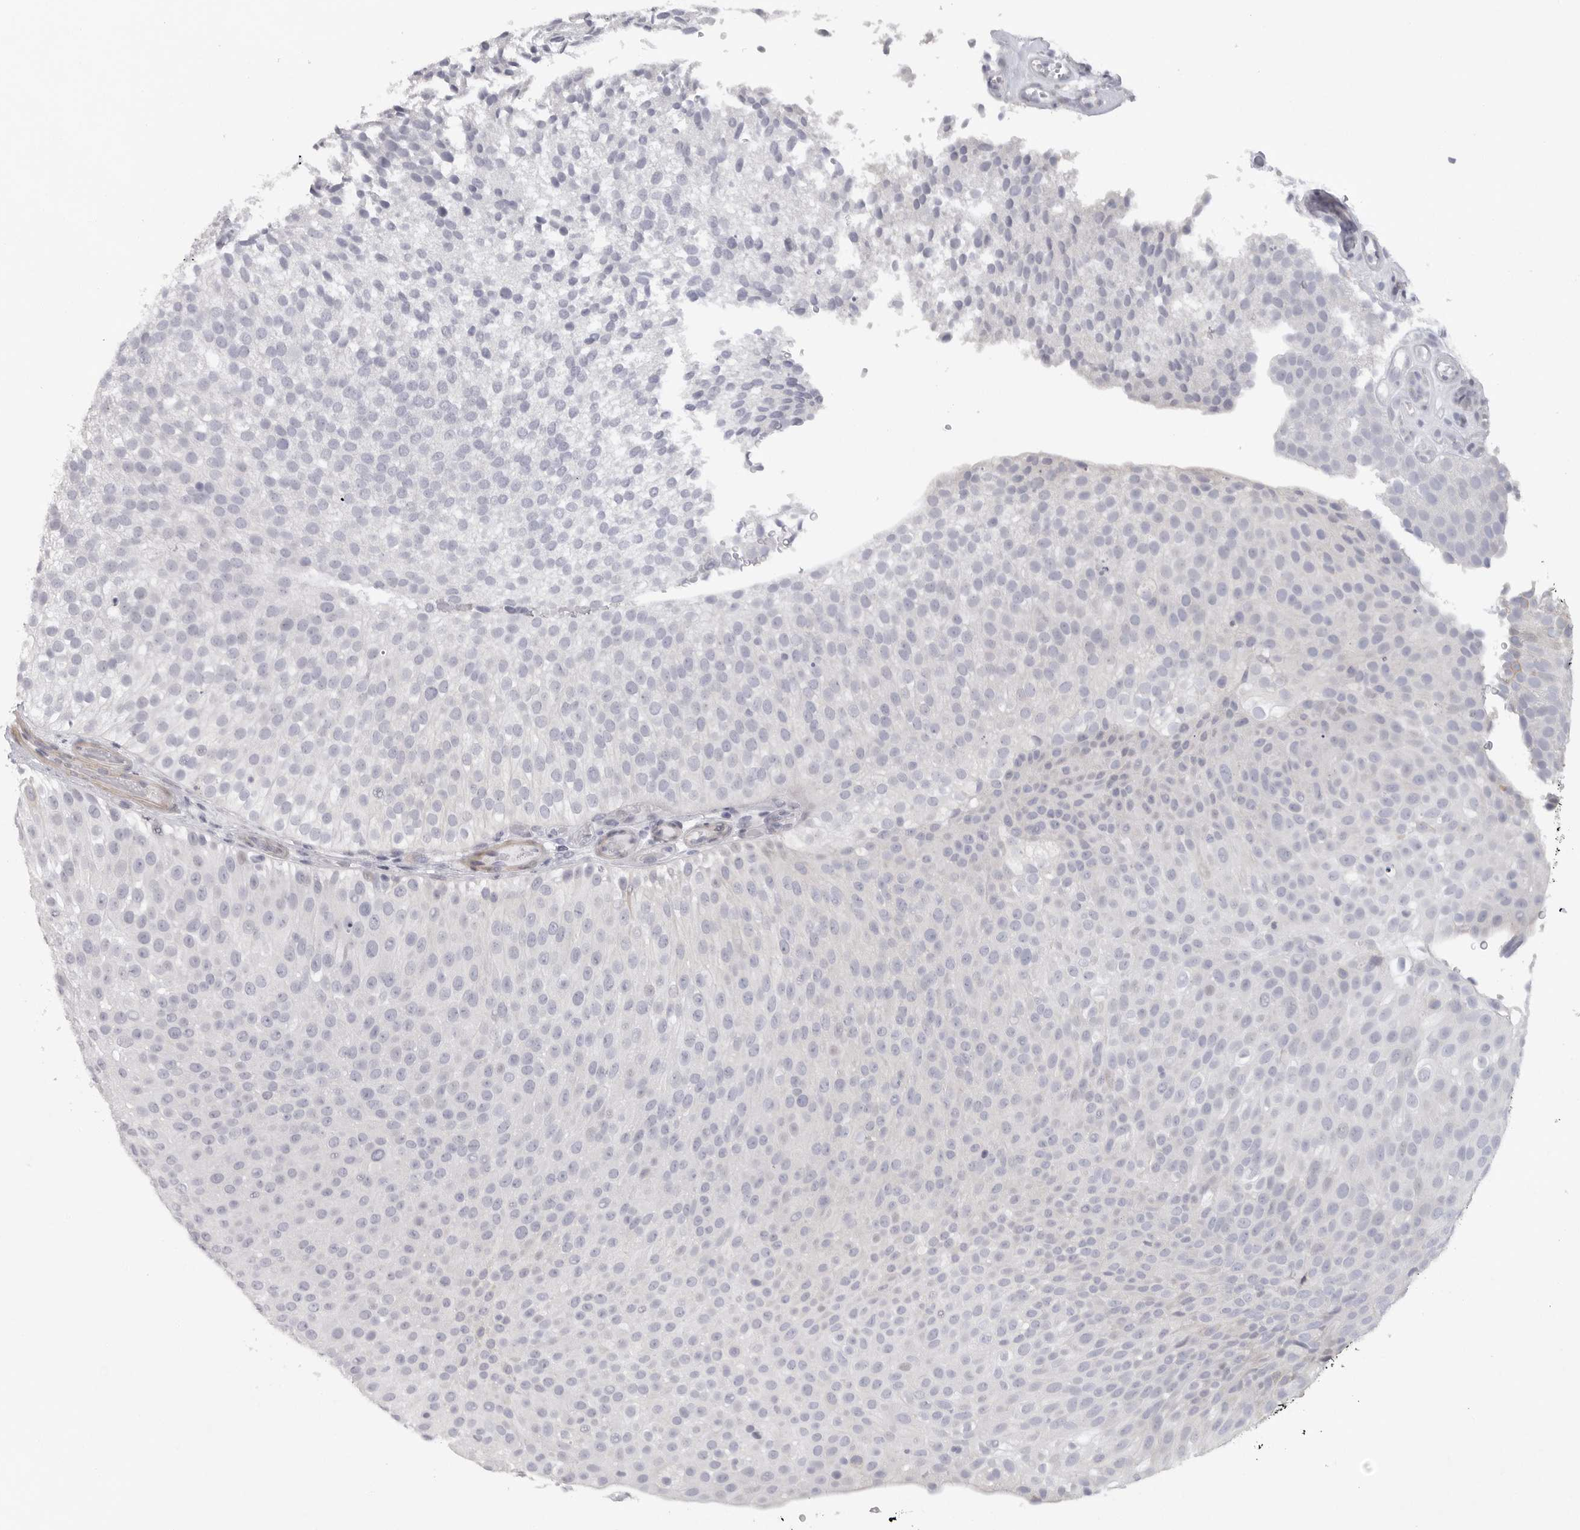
{"staining": {"intensity": "negative", "quantity": "none", "location": "none"}, "tissue": "urothelial cancer", "cell_type": "Tumor cells", "image_type": "cancer", "snomed": [{"axis": "morphology", "description": "Urothelial carcinoma, Low grade"}, {"axis": "topography", "description": "Urinary bladder"}], "caption": "Image shows no significant protein positivity in tumor cells of urothelial cancer. The staining was performed using DAB to visualize the protein expression in brown, while the nuclei were stained in blue with hematoxylin (Magnification: 20x).", "gene": "TNR", "patient": {"sex": "male", "age": 78}}